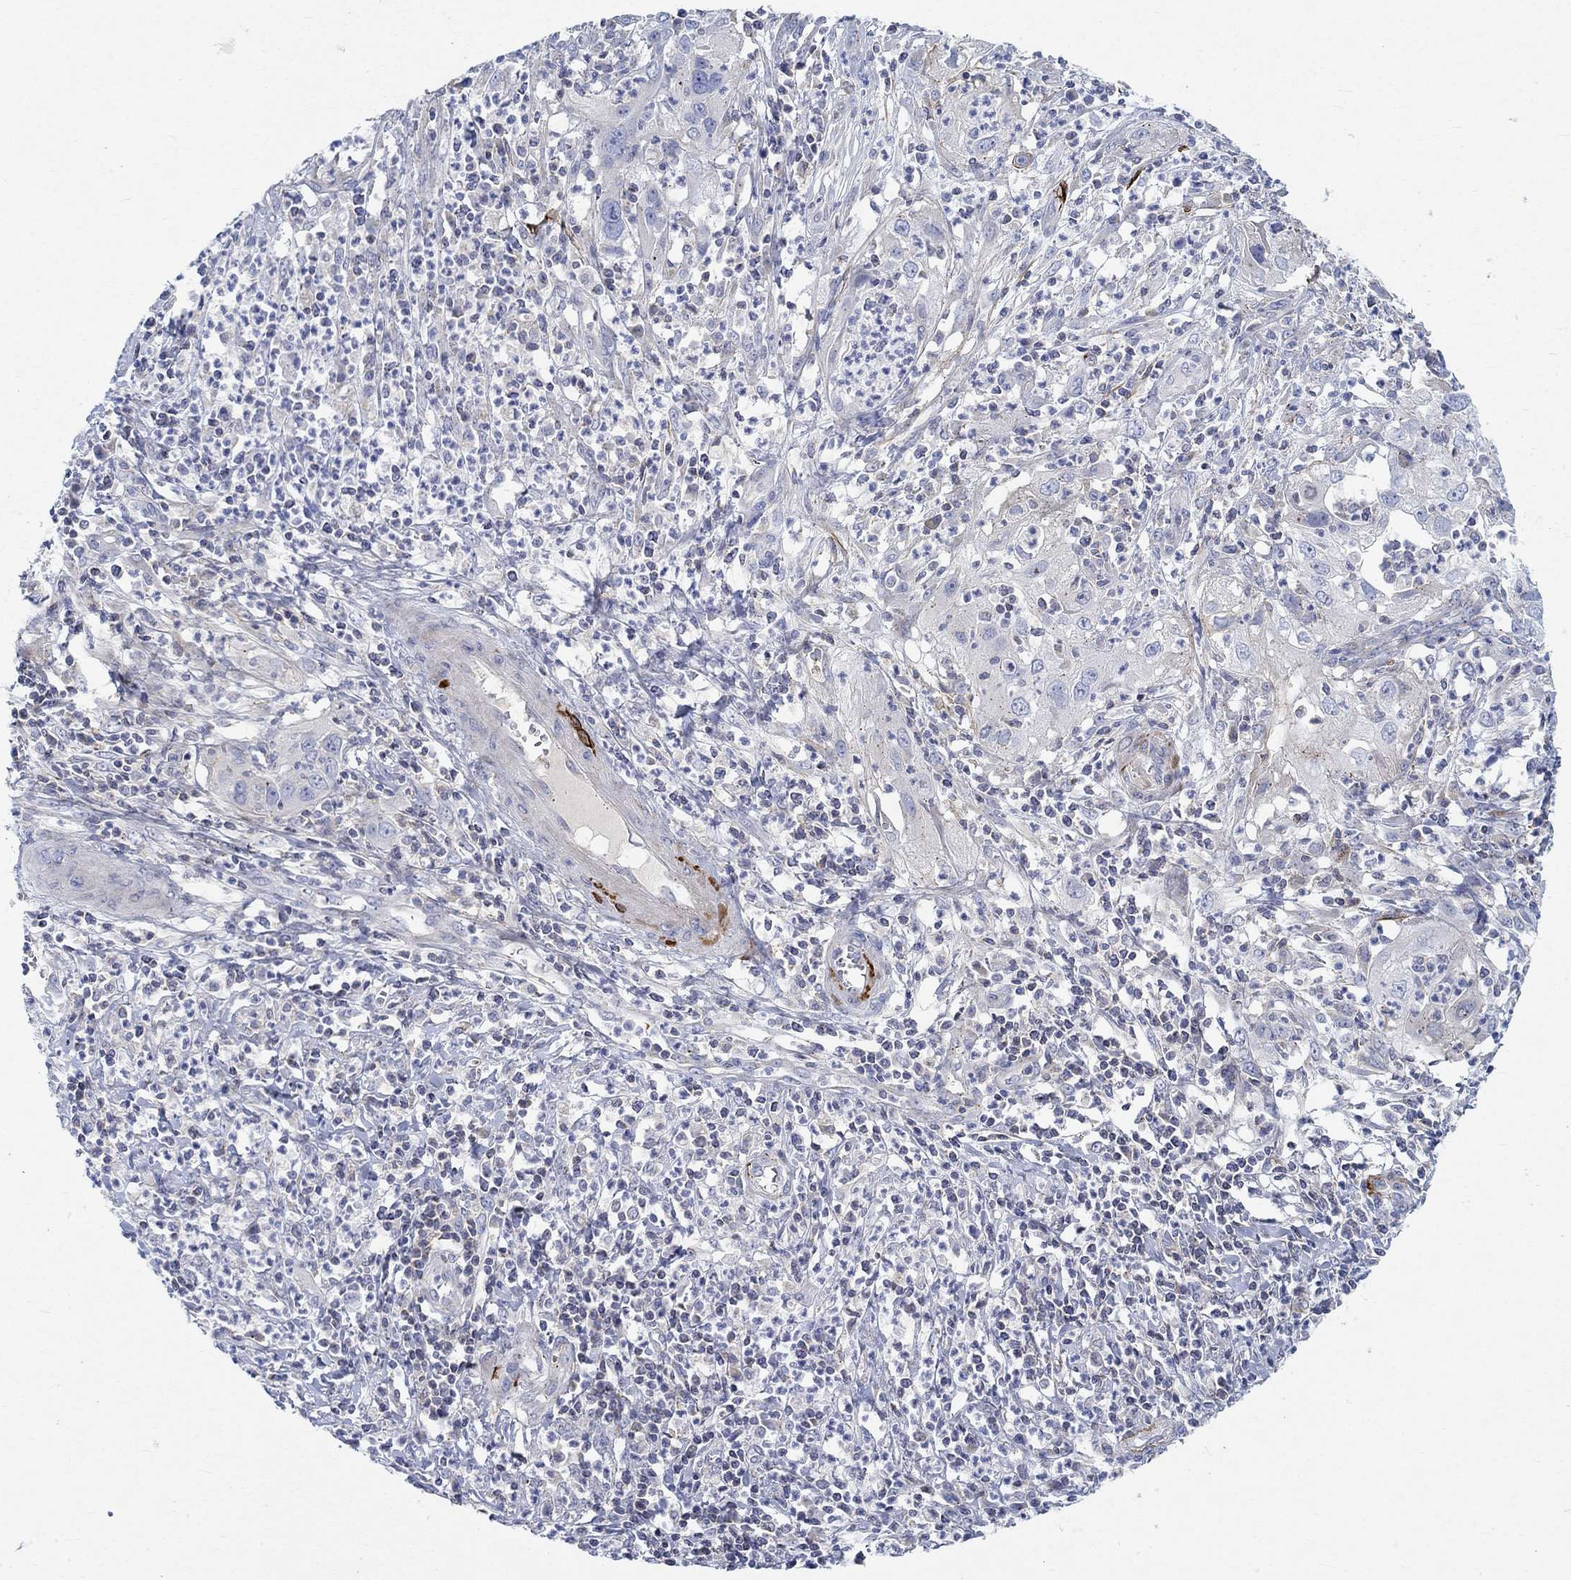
{"staining": {"intensity": "negative", "quantity": "none", "location": "none"}, "tissue": "cervical cancer", "cell_type": "Tumor cells", "image_type": "cancer", "snomed": [{"axis": "morphology", "description": "Squamous cell carcinoma, NOS"}, {"axis": "topography", "description": "Cervix"}], "caption": "Protein analysis of squamous cell carcinoma (cervical) exhibits no significant staining in tumor cells.", "gene": "NAV3", "patient": {"sex": "female", "age": 32}}